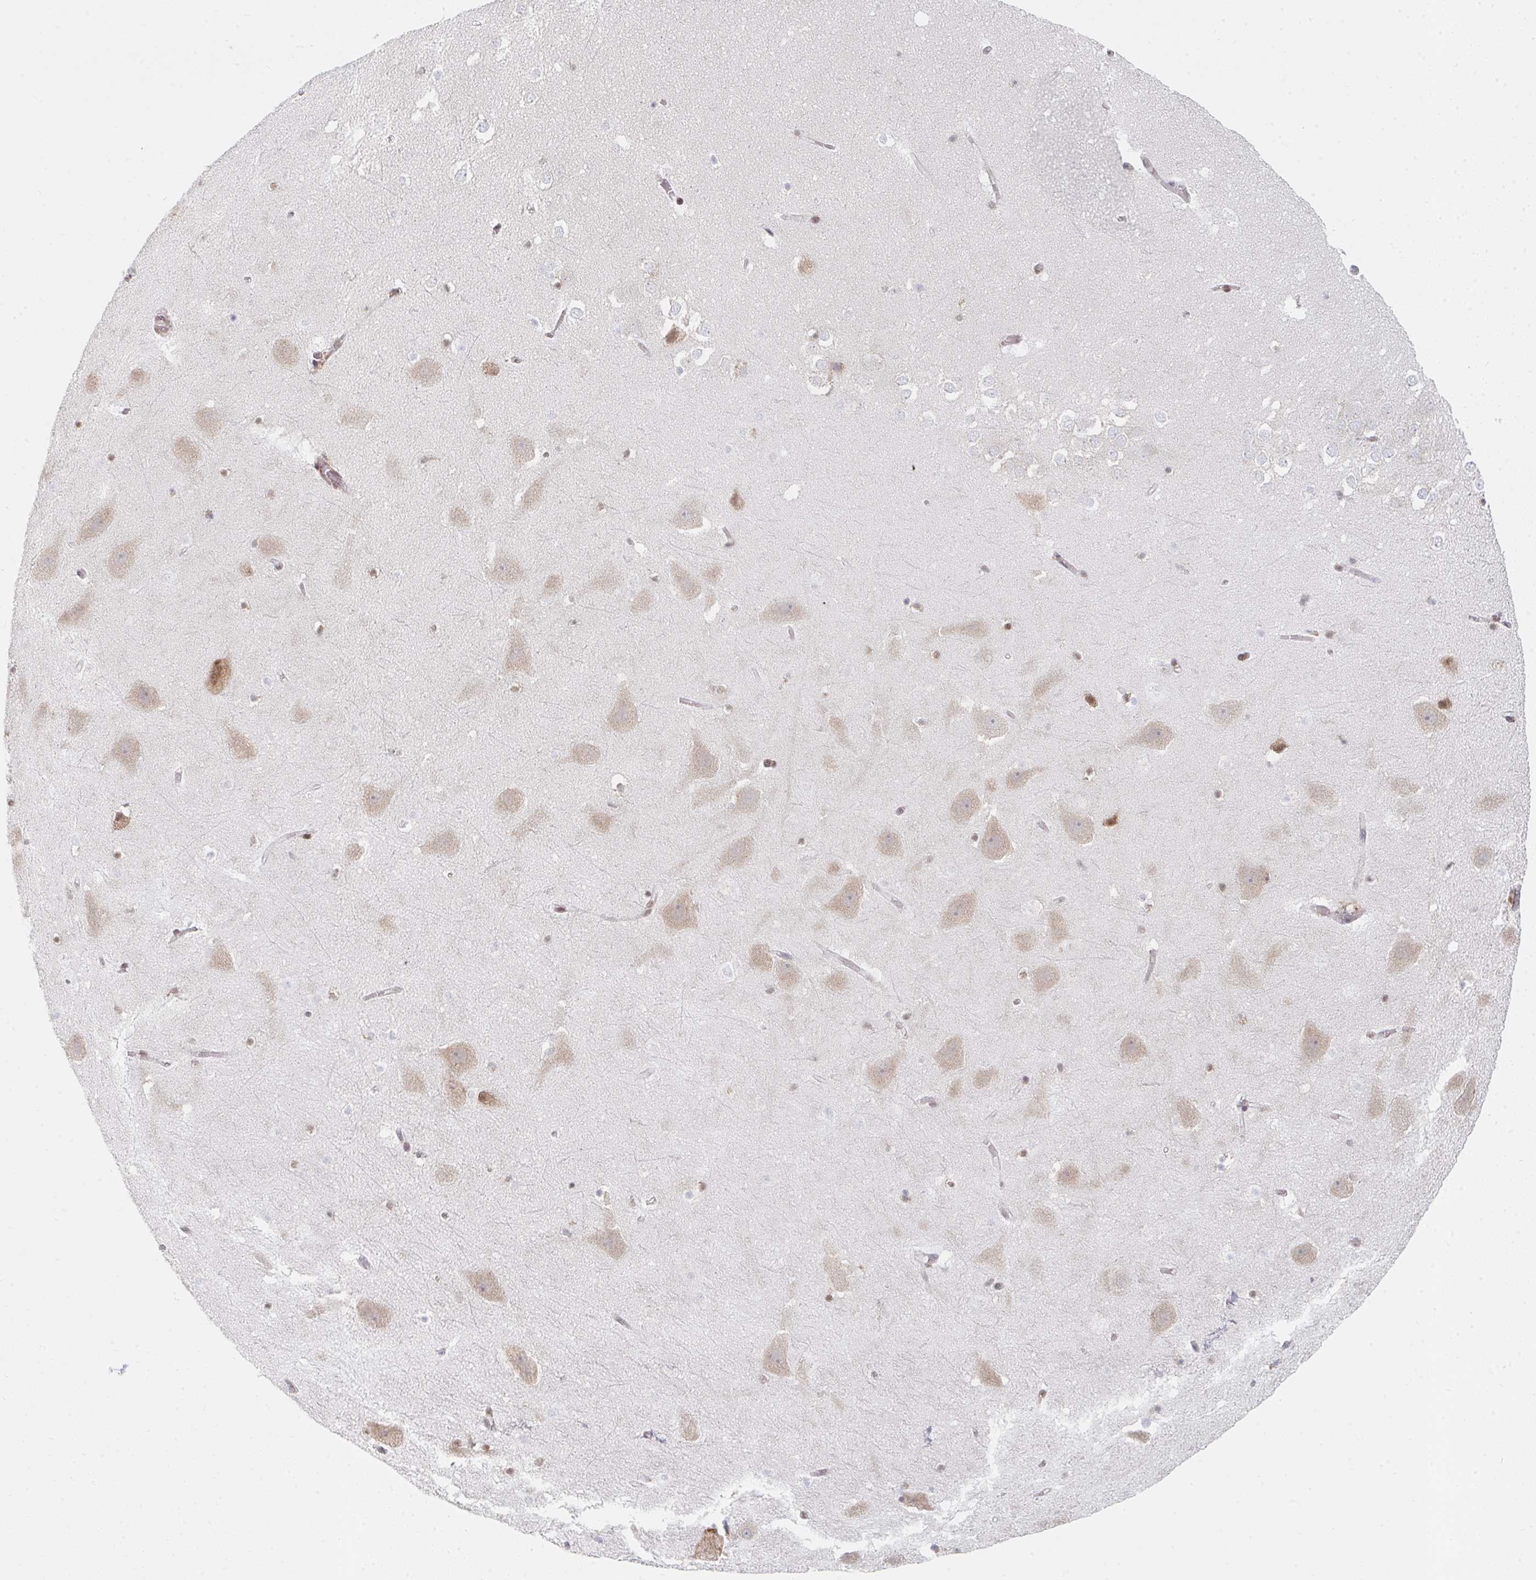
{"staining": {"intensity": "moderate", "quantity": "<25%", "location": "nuclear"}, "tissue": "hippocampus", "cell_type": "Glial cells", "image_type": "normal", "snomed": [{"axis": "morphology", "description": "Normal tissue, NOS"}, {"axis": "topography", "description": "Hippocampus"}], "caption": "A low amount of moderate nuclear expression is present in about <25% of glial cells in normal hippocampus.", "gene": "MBNL1", "patient": {"sex": "female", "age": 42}}